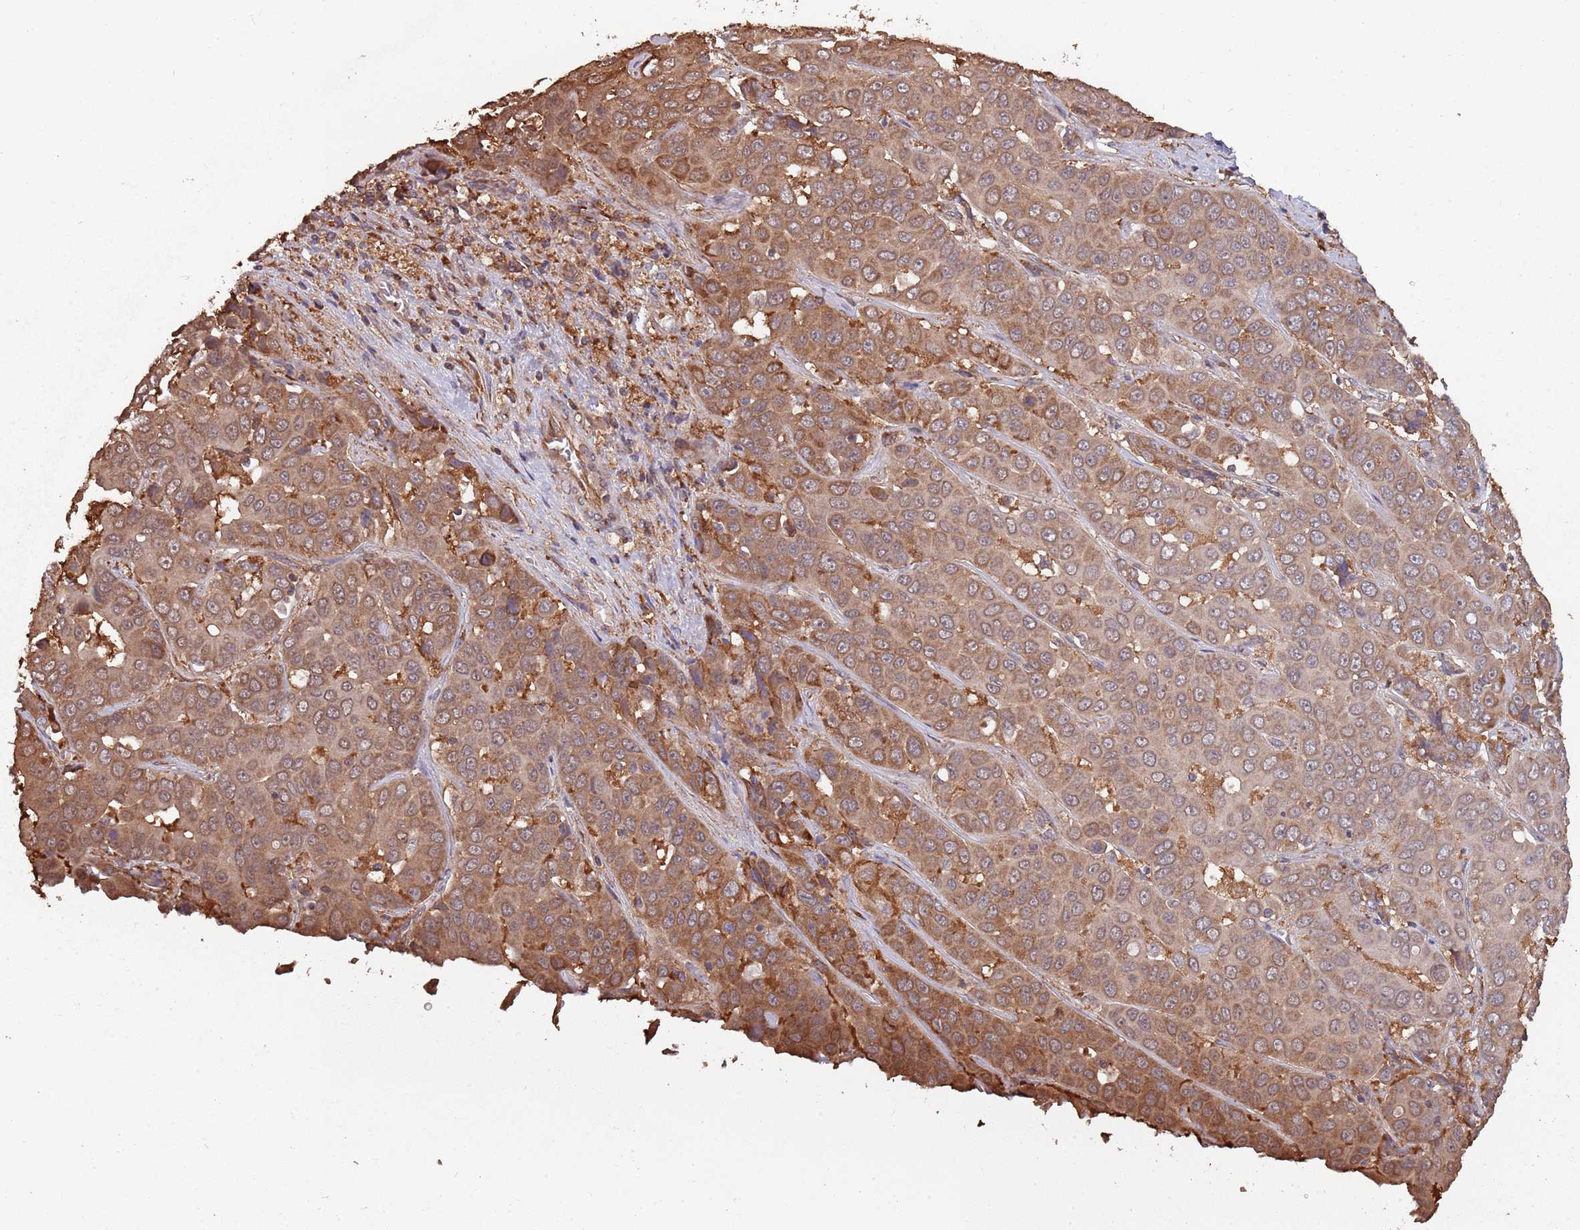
{"staining": {"intensity": "moderate", "quantity": ">75%", "location": "cytoplasmic/membranous"}, "tissue": "liver cancer", "cell_type": "Tumor cells", "image_type": "cancer", "snomed": [{"axis": "morphology", "description": "Cholangiocarcinoma"}, {"axis": "topography", "description": "Liver"}], "caption": "Immunohistochemical staining of human liver cancer (cholangiocarcinoma) exhibits medium levels of moderate cytoplasmic/membranous positivity in approximately >75% of tumor cells.", "gene": "COG4", "patient": {"sex": "female", "age": 52}}